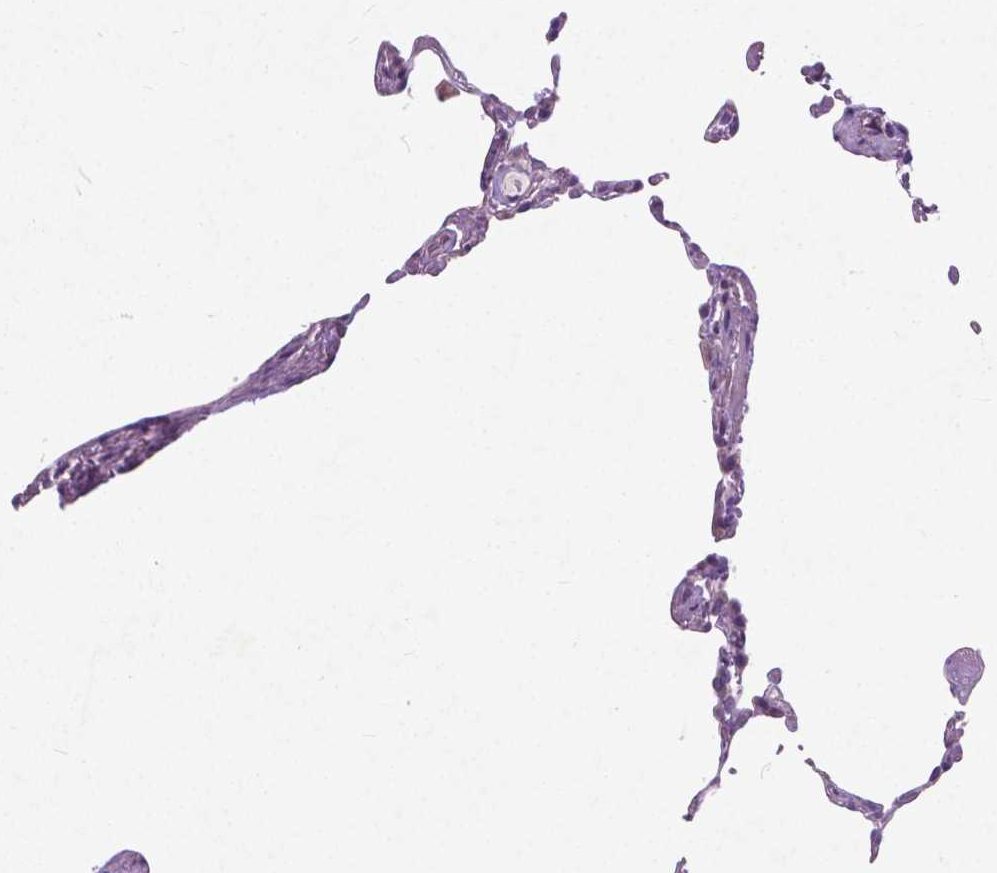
{"staining": {"intensity": "negative", "quantity": "none", "location": "none"}, "tissue": "lung", "cell_type": "Alveolar cells", "image_type": "normal", "snomed": [{"axis": "morphology", "description": "Normal tissue, NOS"}, {"axis": "topography", "description": "Lung"}], "caption": "Immunohistochemistry photomicrograph of normal human lung stained for a protein (brown), which demonstrates no expression in alveolar cells. (DAB (3,3'-diaminobenzidine) IHC with hematoxylin counter stain).", "gene": "ATG4D", "patient": {"sex": "female", "age": 57}}